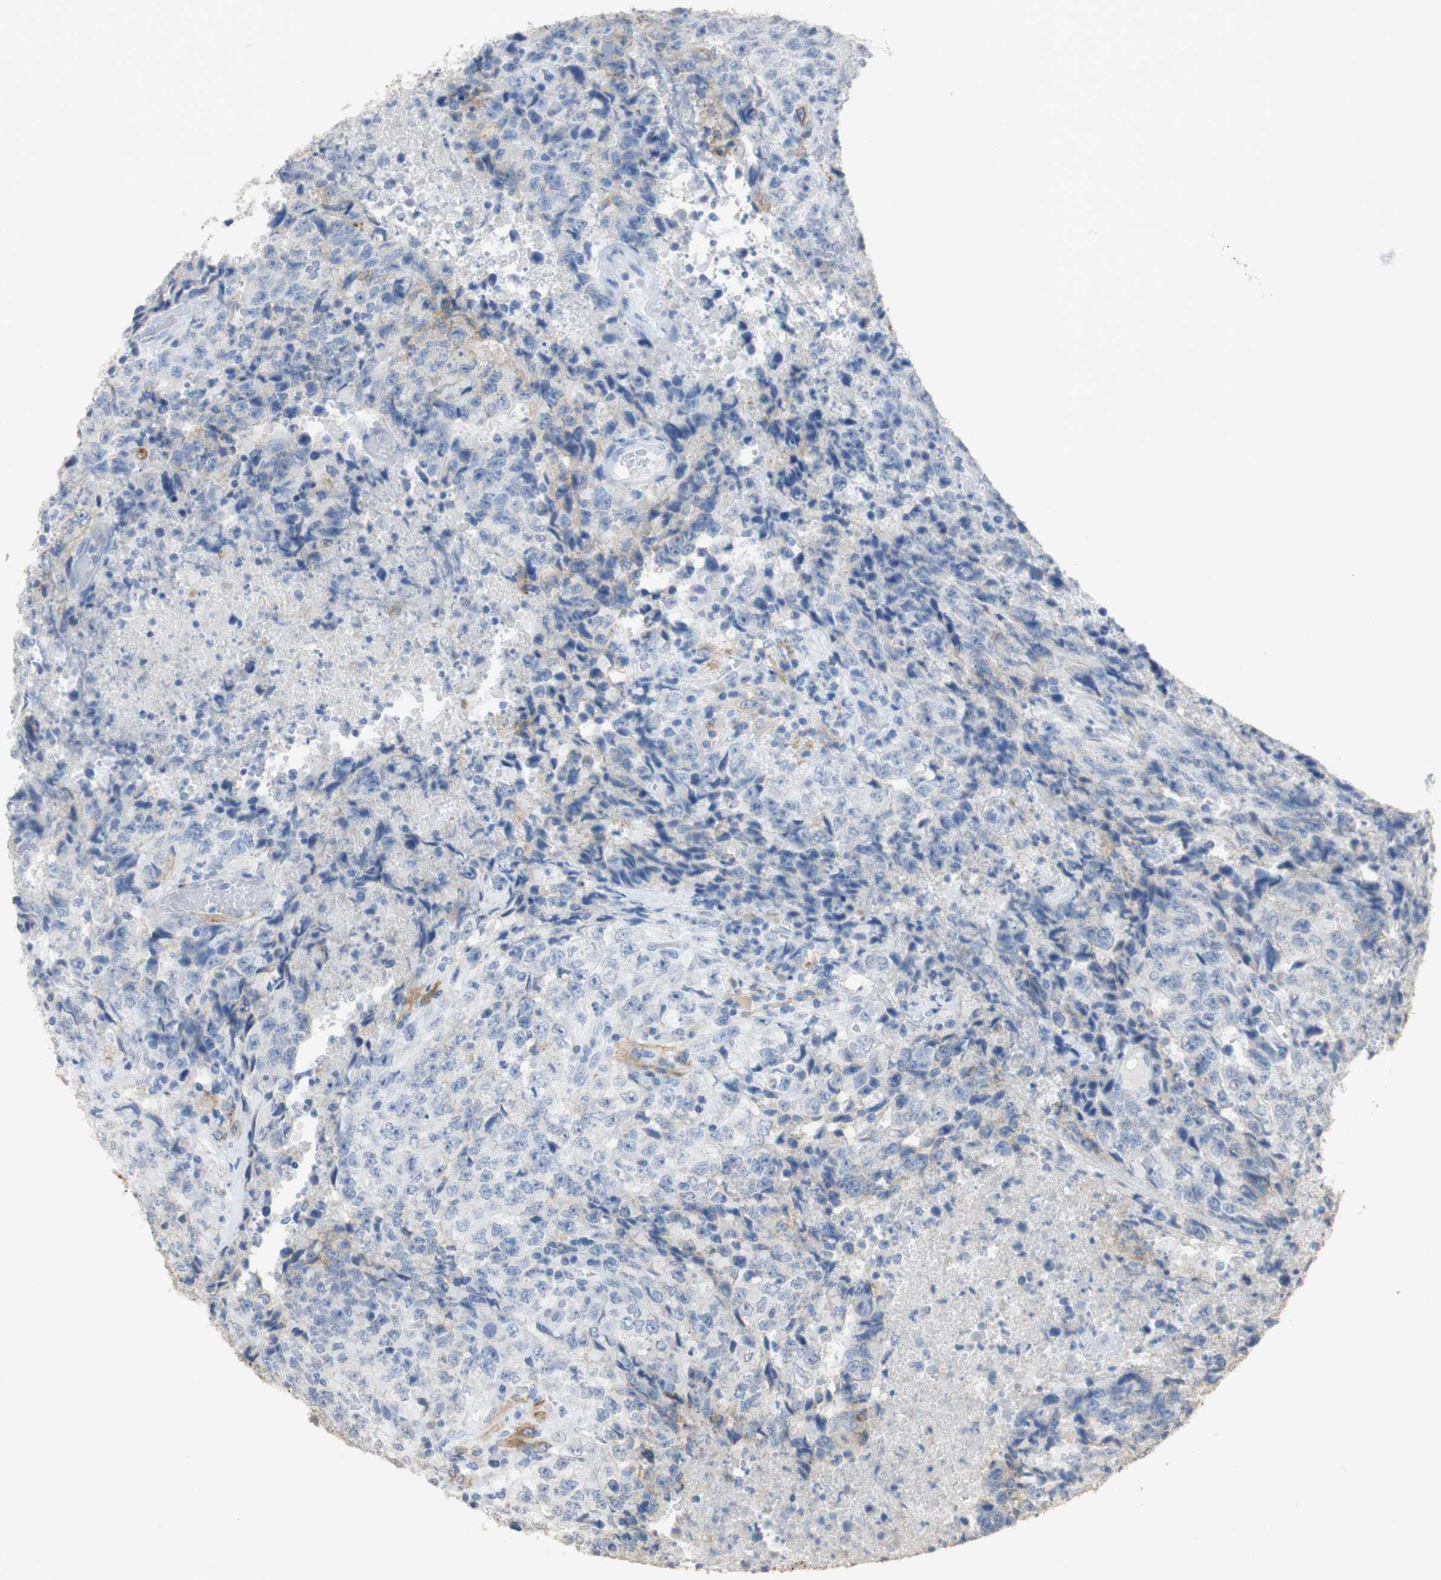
{"staining": {"intensity": "weak", "quantity": "<25%", "location": "cytoplasmic/membranous"}, "tissue": "testis cancer", "cell_type": "Tumor cells", "image_type": "cancer", "snomed": [{"axis": "morphology", "description": "Necrosis, NOS"}, {"axis": "morphology", "description": "Carcinoma, Embryonal, NOS"}, {"axis": "topography", "description": "Testis"}], "caption": "Testis cancer (embryonal carcinoma) was stained to show a protein in brown. There is no significant staining in tumor cells. The staining is performed using DAB brown chromogen with nuclei counter-stained in using hematoxylin.", "gene": "L1CAM", "patient": {"sex": "male", "age": 19}}